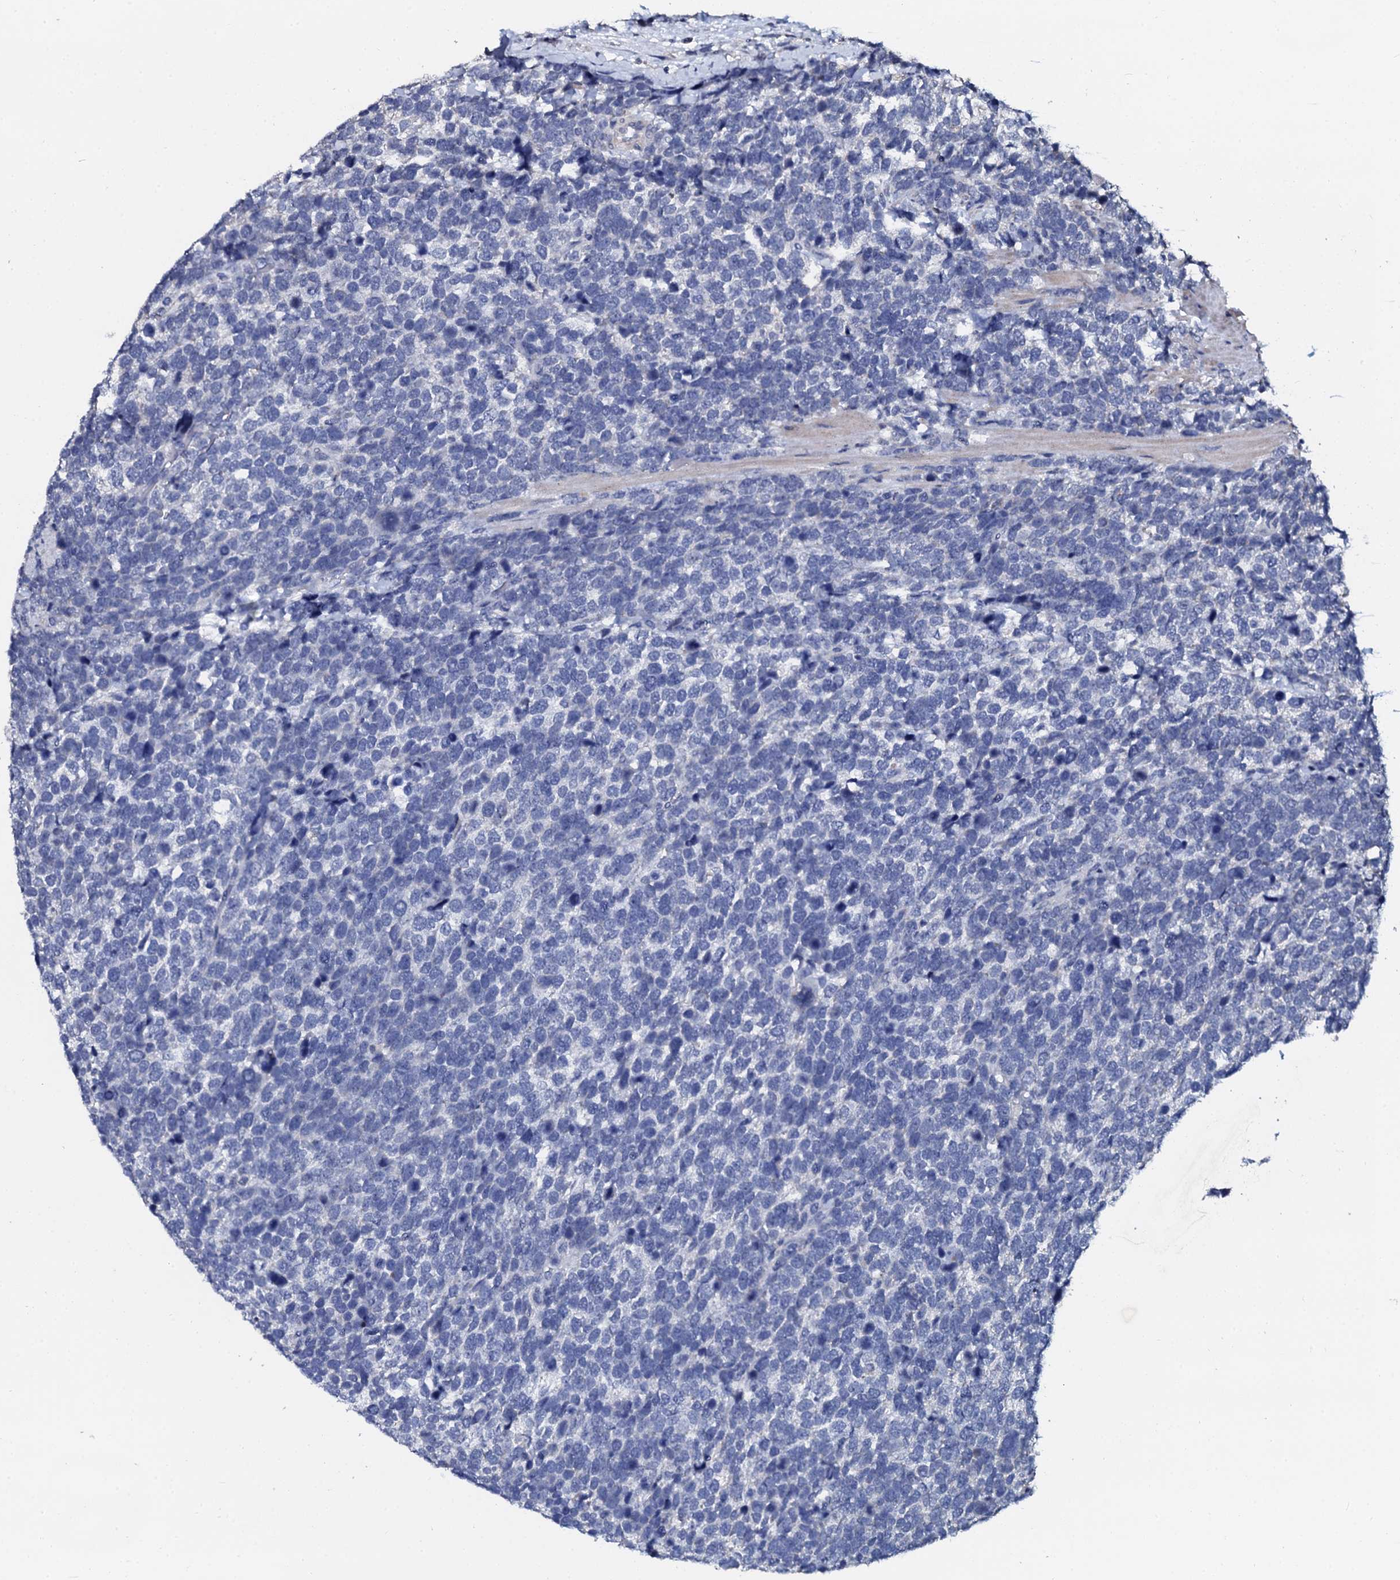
{"staining": {"intensity": "negative", "quantity": "none", "location": "none"}, "tissue": "urothelial cancer", "cell_type": "Tumor cells", "image_type": "cancer", "snomed": [{"axis": "morphology", "description": "Urothelial carcinoma, High grade"}, {"axis": "topography", "description": "Urinary bladder"}], "caption": "Immunohistochemistry photomicrograph of neoplastic tissue: human high-grade urothelial carcinoma stained with DAB (3,3'-diaminobenzidine) shows no significant protein expression in tumor cells. The staining was performed using DAB to visualize the protein expression in brown, while the nuclei were stained in blue with hematoxylin (Magnification: 20x).", "gene": "SLC37A4", "patient": {"sex": "female", "age": 82}}